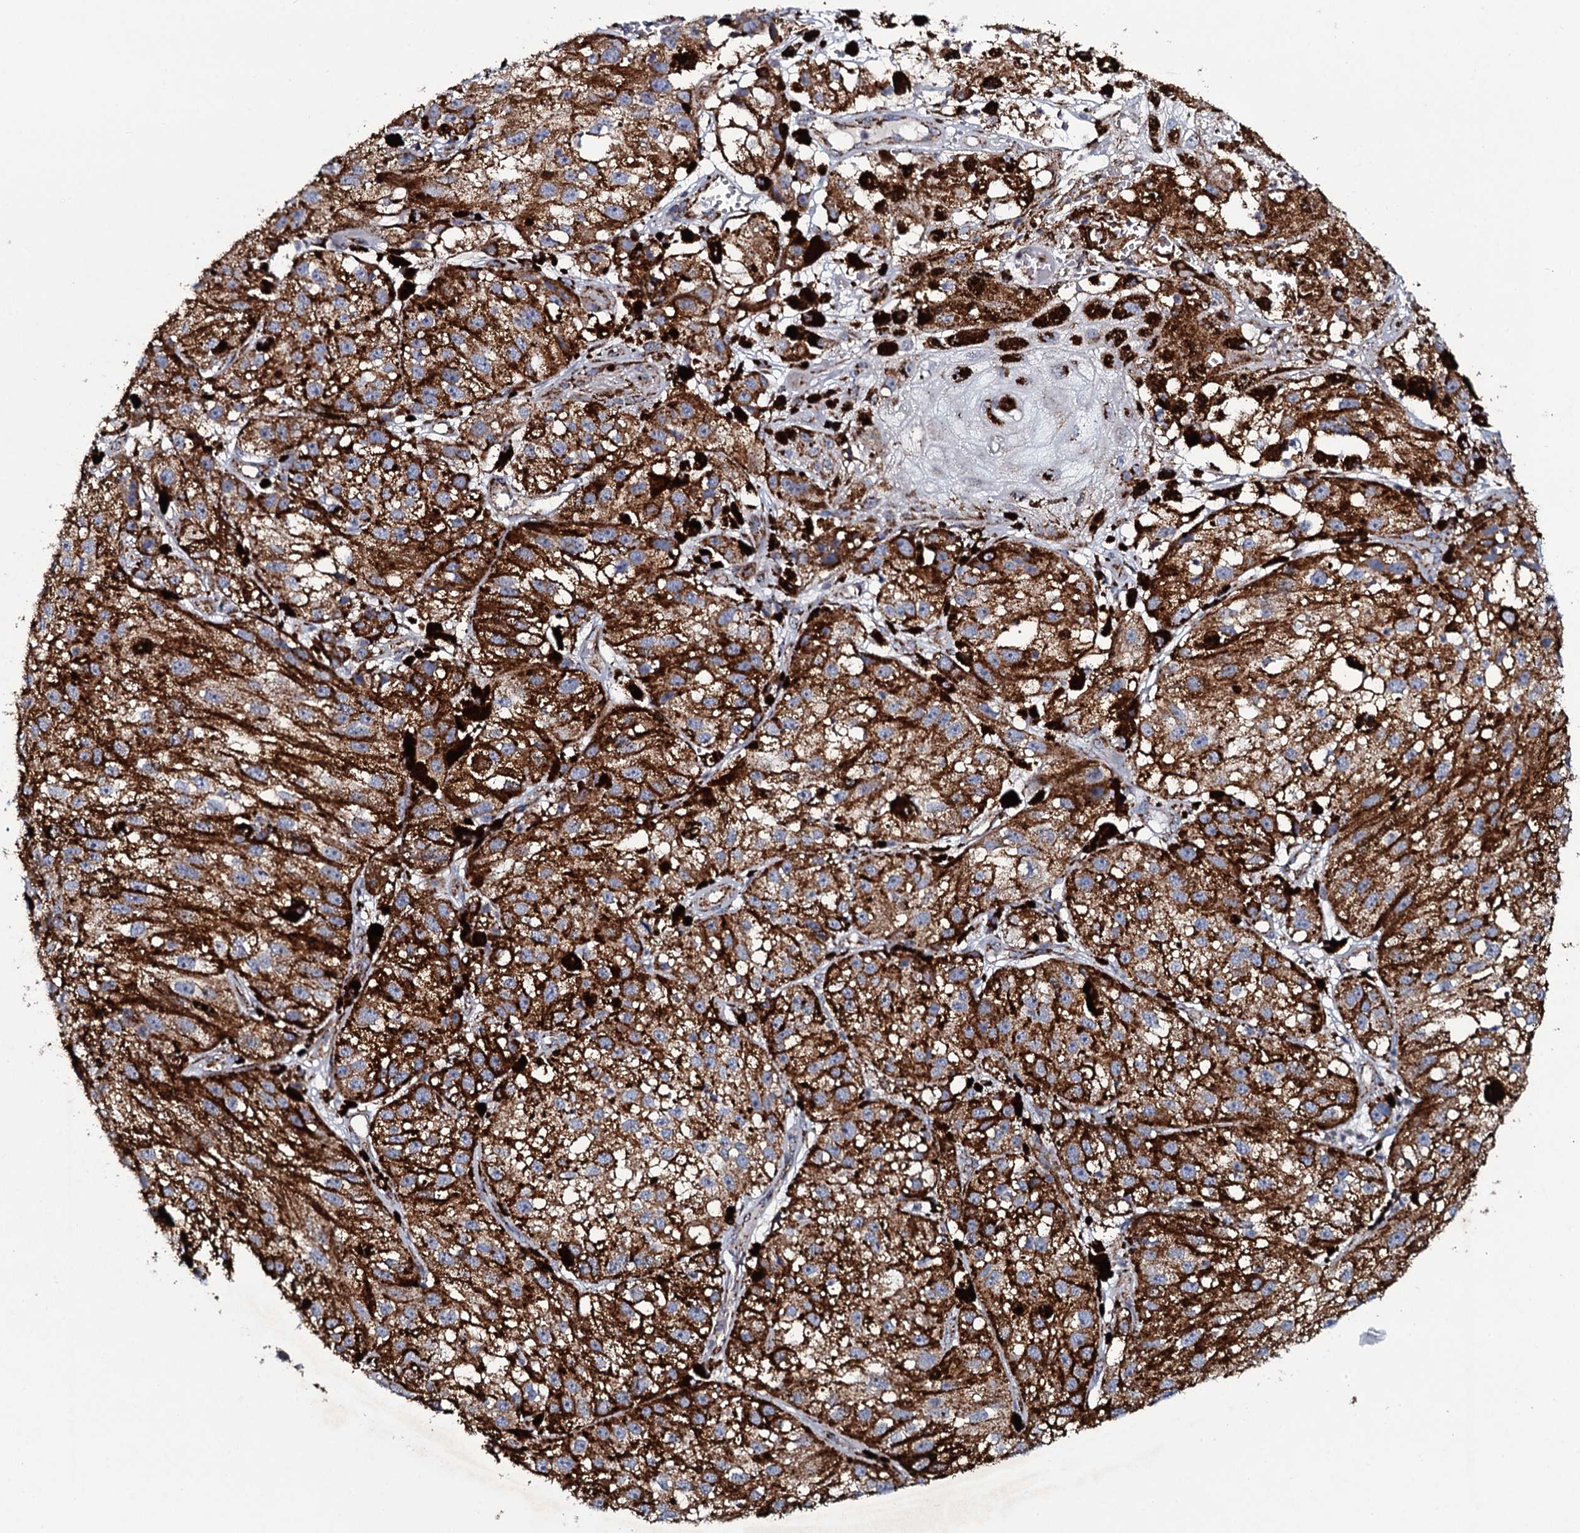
{"staining": {"intensity": "strong", "quantity": ">75%", "location": "cytoplasmic/membranous"}, "tissue": "melanoma", "cell_type": "Tumor cells", "image_type": "cancer", "snomed": [{"axis": "morphology", "description": "Malignant melanoma, NOS"}, {"axis": "topography", "description": "Skin"}], "caption": "Immunohistochemistry (IHC) micrograph of human malignant melanoma stained for a protein (brown), which demonstrates high levels of strong cytoplasmic/membranous expression in about >75% of tumor cells.", "gene": "EVC2", "patient": {"sex": "male", "age": 88}}